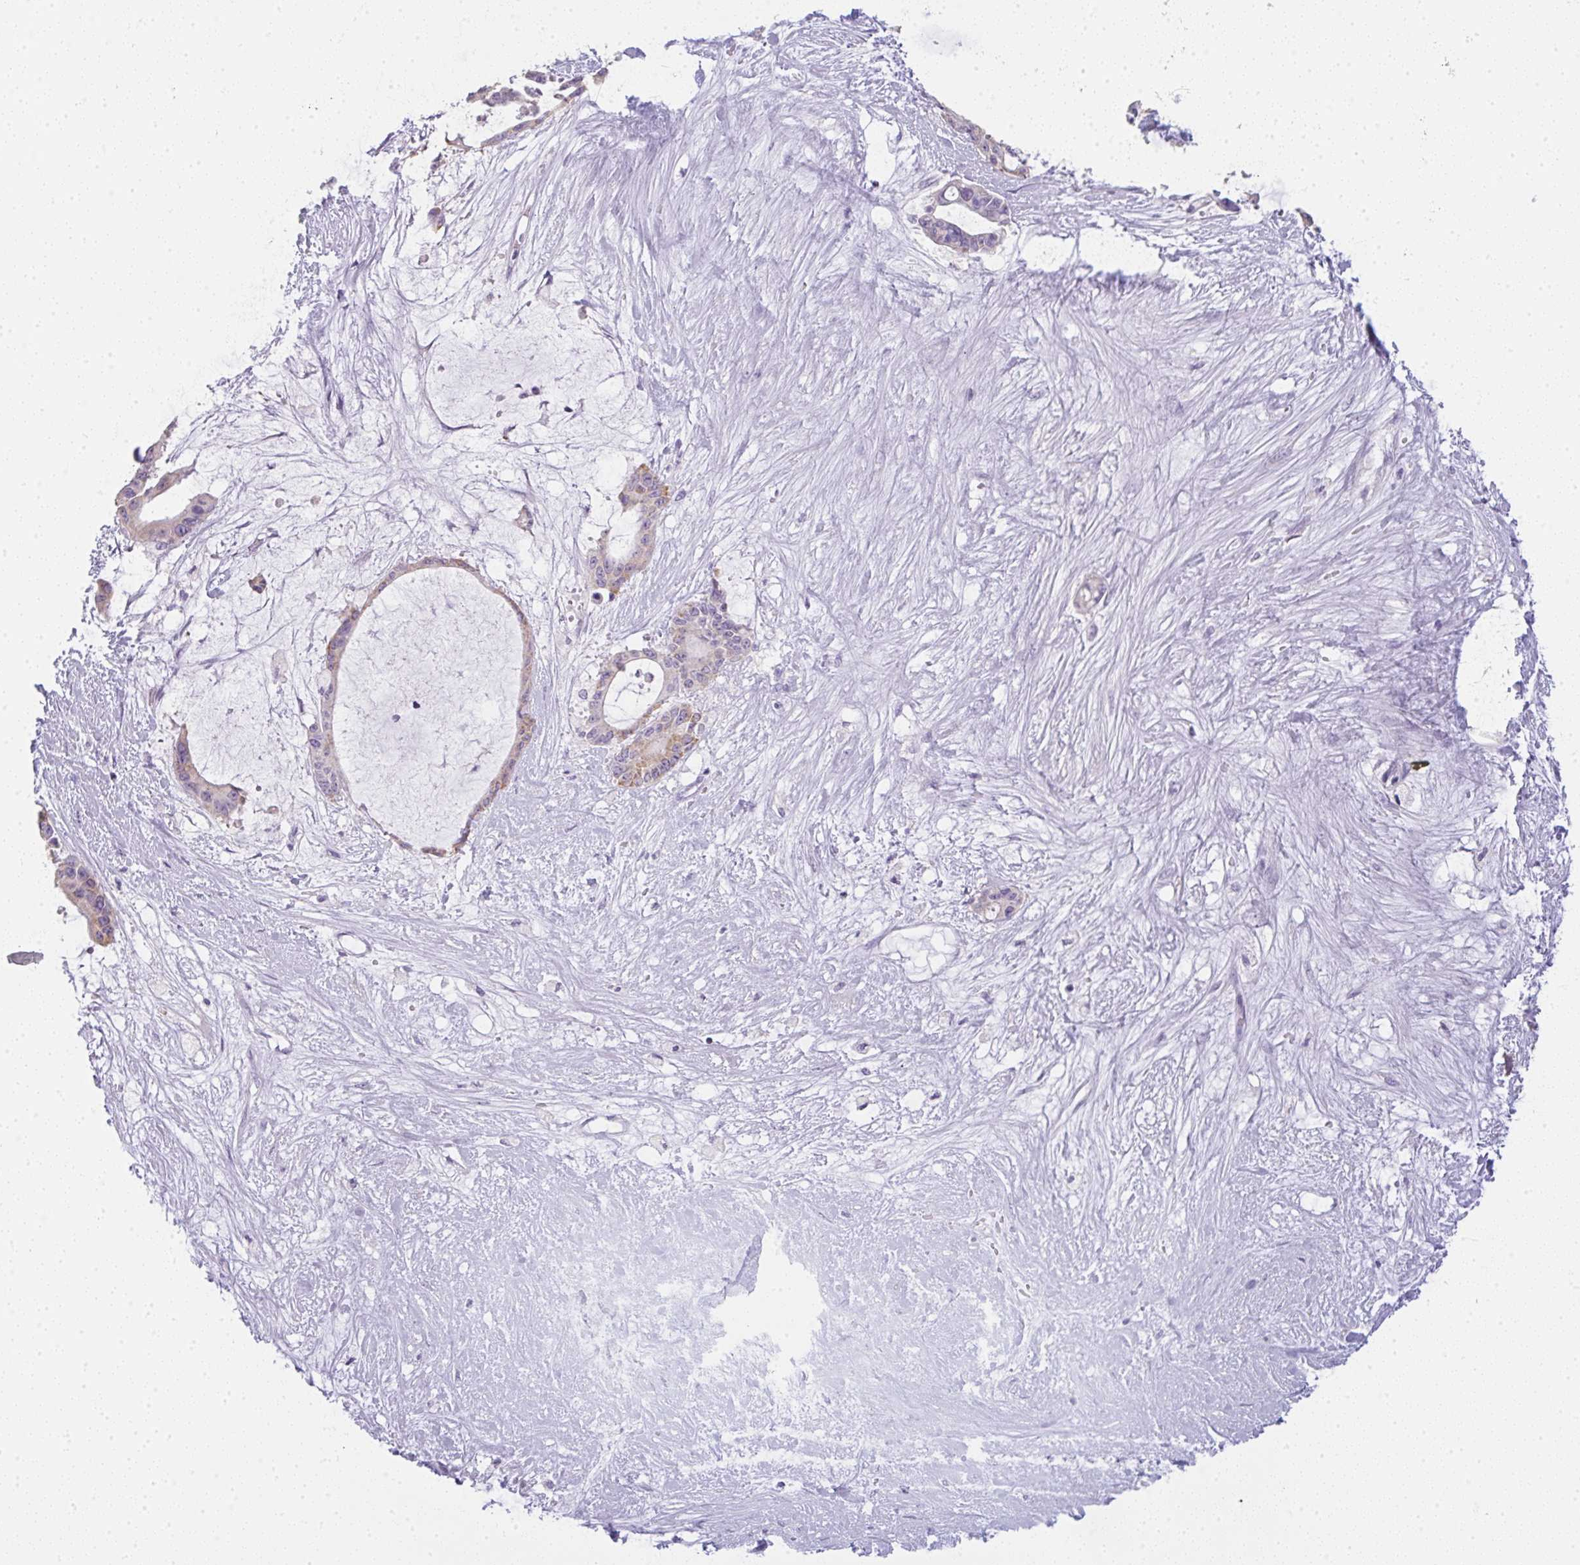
{"staining": {"intensity": "moderate", "quantity": "<25%", "location": "cytoplasmic/membranous"}, "tissue": "liver cancer", "cell_type": "Tumor cells", "image_type": "cancer", "snomed": [{"axis": "morphology", "description": "Normal tissue, NOS"}, {"axis": "morphology", "description": "Cholangiocarcinoma"}, {"axis": "topography", "description": "Liver"}, {"axis": "topography", "description": "Peripheral nerve tissue"}], "caption": "DAB (3,3'-diaminobenzidine) immunohistochemical staining of cholangiocarcinoma (liver) reveals moderate cytoplasmic/membranous protein positivity in approximately <25% of tumor cells.", "gene": "LPAR4", "patient": {"sex": "female", "age": 73}}